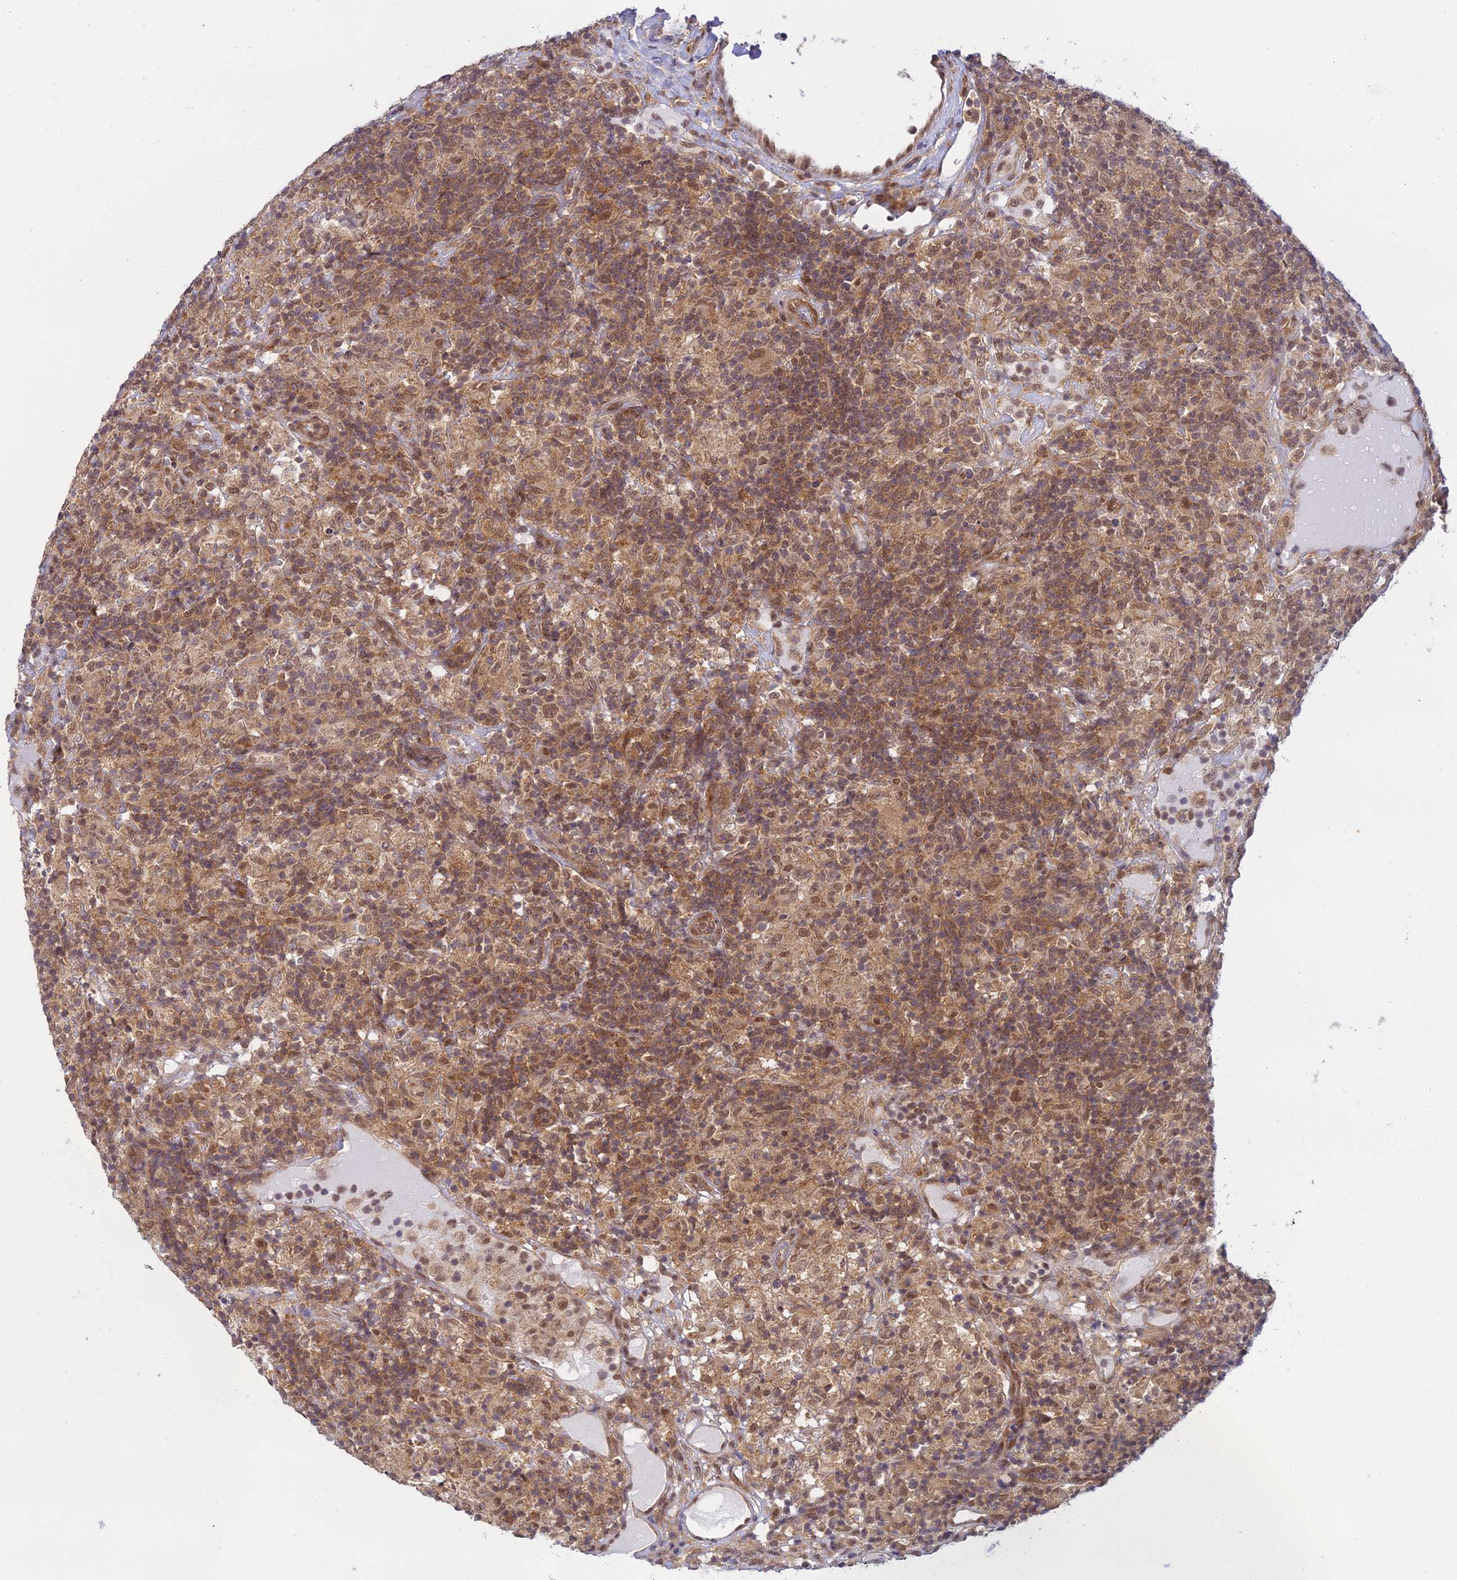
{"staining": {"intensity": "moderate", "quantity": "<25%", "location": "cytoplasmic/membranous,nuclear"}, "tissue": "lymphoma", "cell_type": "Tumor cells", "image_type": "cancer", "snomed": [{"axis": "morphology", "description": "Hodgkin's disease, NOS"}, {"axis": "topography", "description": "Lymph node"}], "caption": "Protein positivity by immunohistochemistry displays moderate cytoplasmic/membranous and nuclear staining in approximately <25% of tumor cells in lymphoma. Using DAB (3,3'-diaminobenzidine) (brown) and hematoxylin (blue) stains, captured at high magnification using brightfield microscopy.", "gene": "SKIC8", "patient": {"sex": "male", "age": 70}}